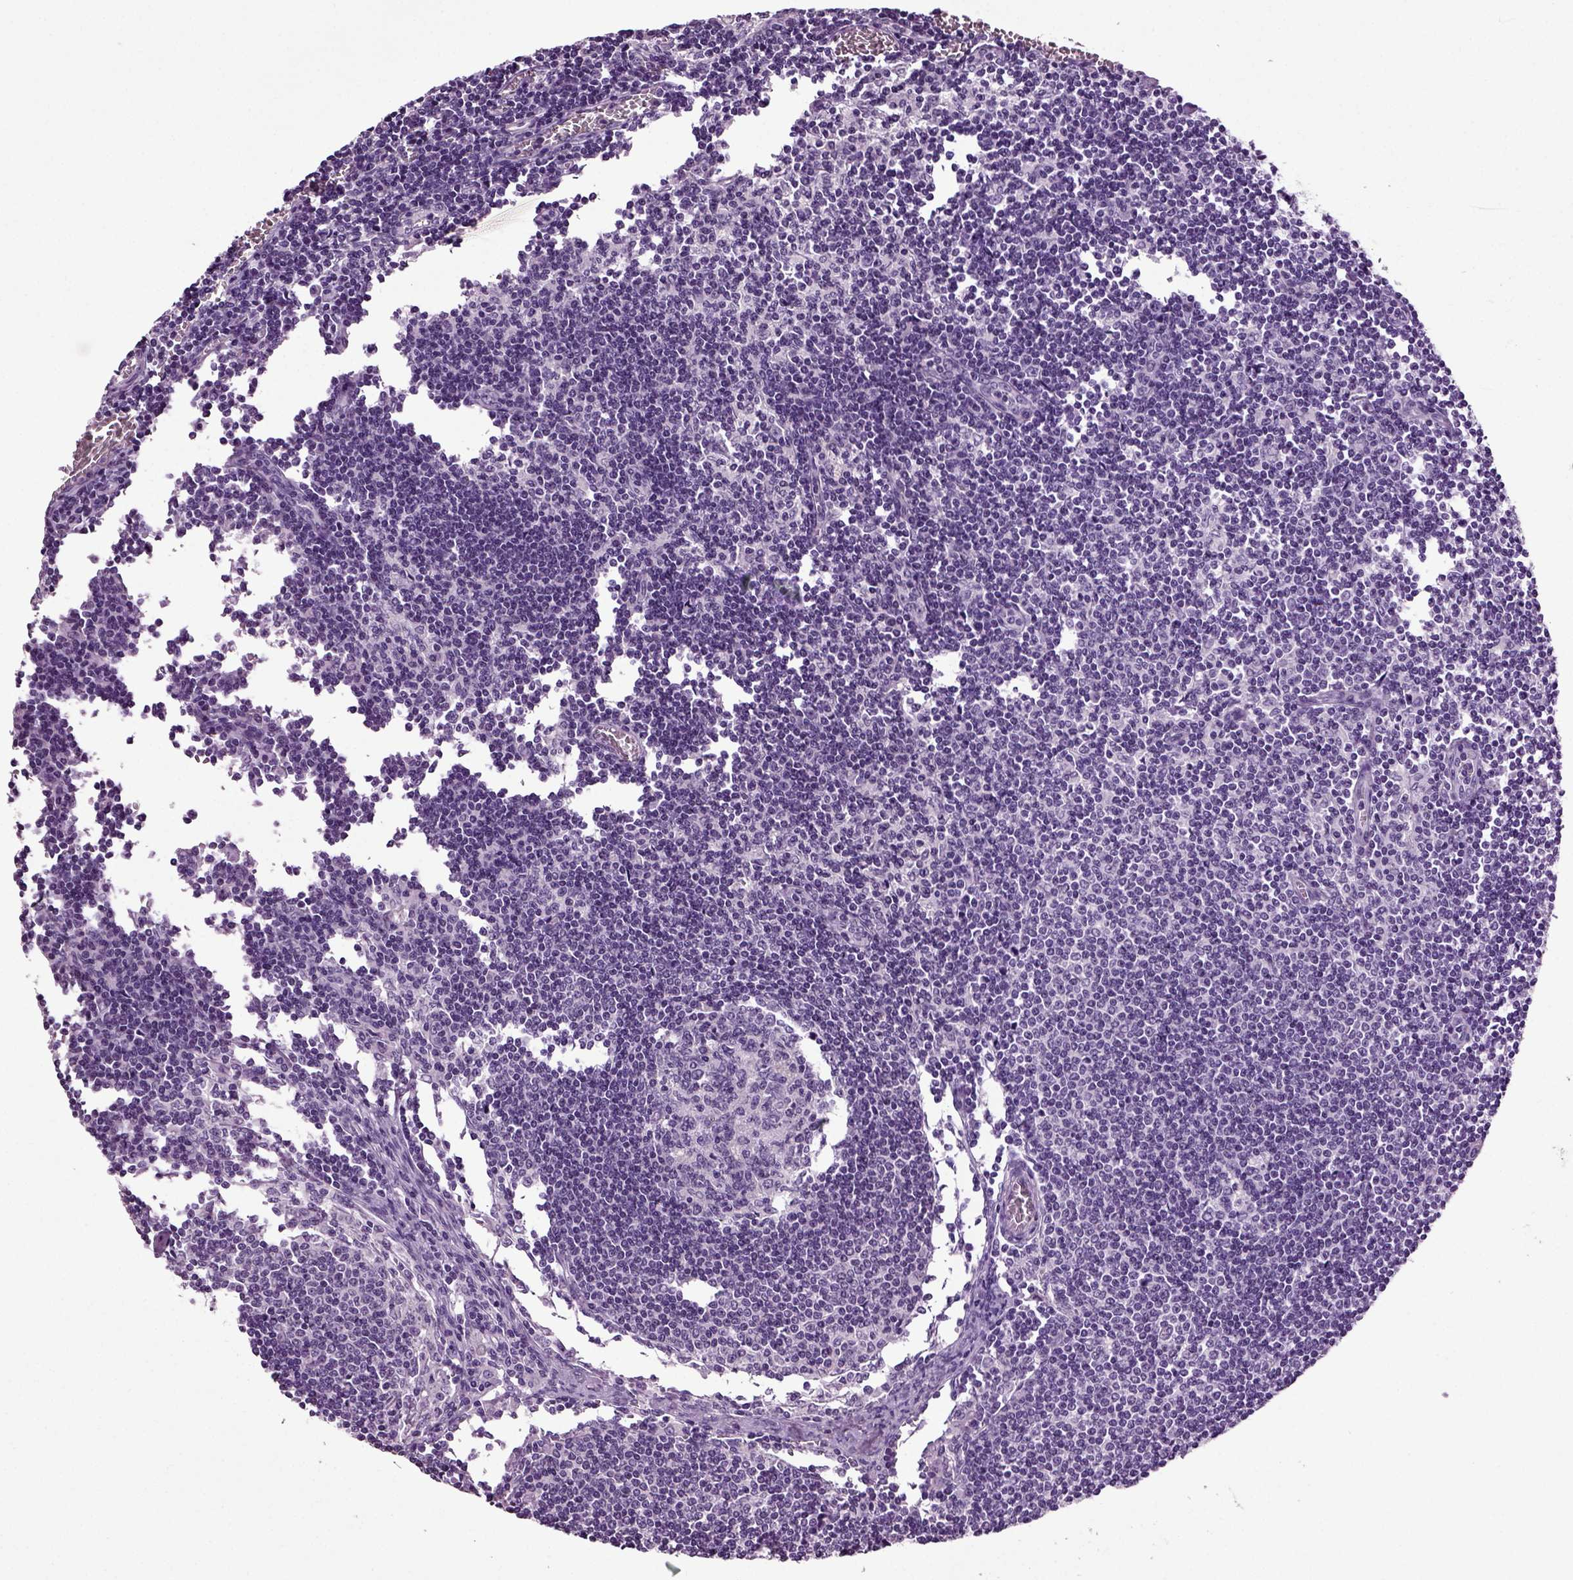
{"staining": {"intensity": "negative", "quantity": "none", "location": "none"}, "tissue": "lymph node", "cell_type": "Germinal center cells", "image_type": "normal", "snomed": [{"axis": "morphology", "description": "Normal tissue, NOS"}, {"axis": "topography", "description": "Lymph node"}], "caption": "Immunohistochemistry micrograph of benign lymph node stained for a protein (brown), which displays no positivity in germinal center cells.", "gene": "SLC17A6", "patient": {"sex": "male", "age": 59}}